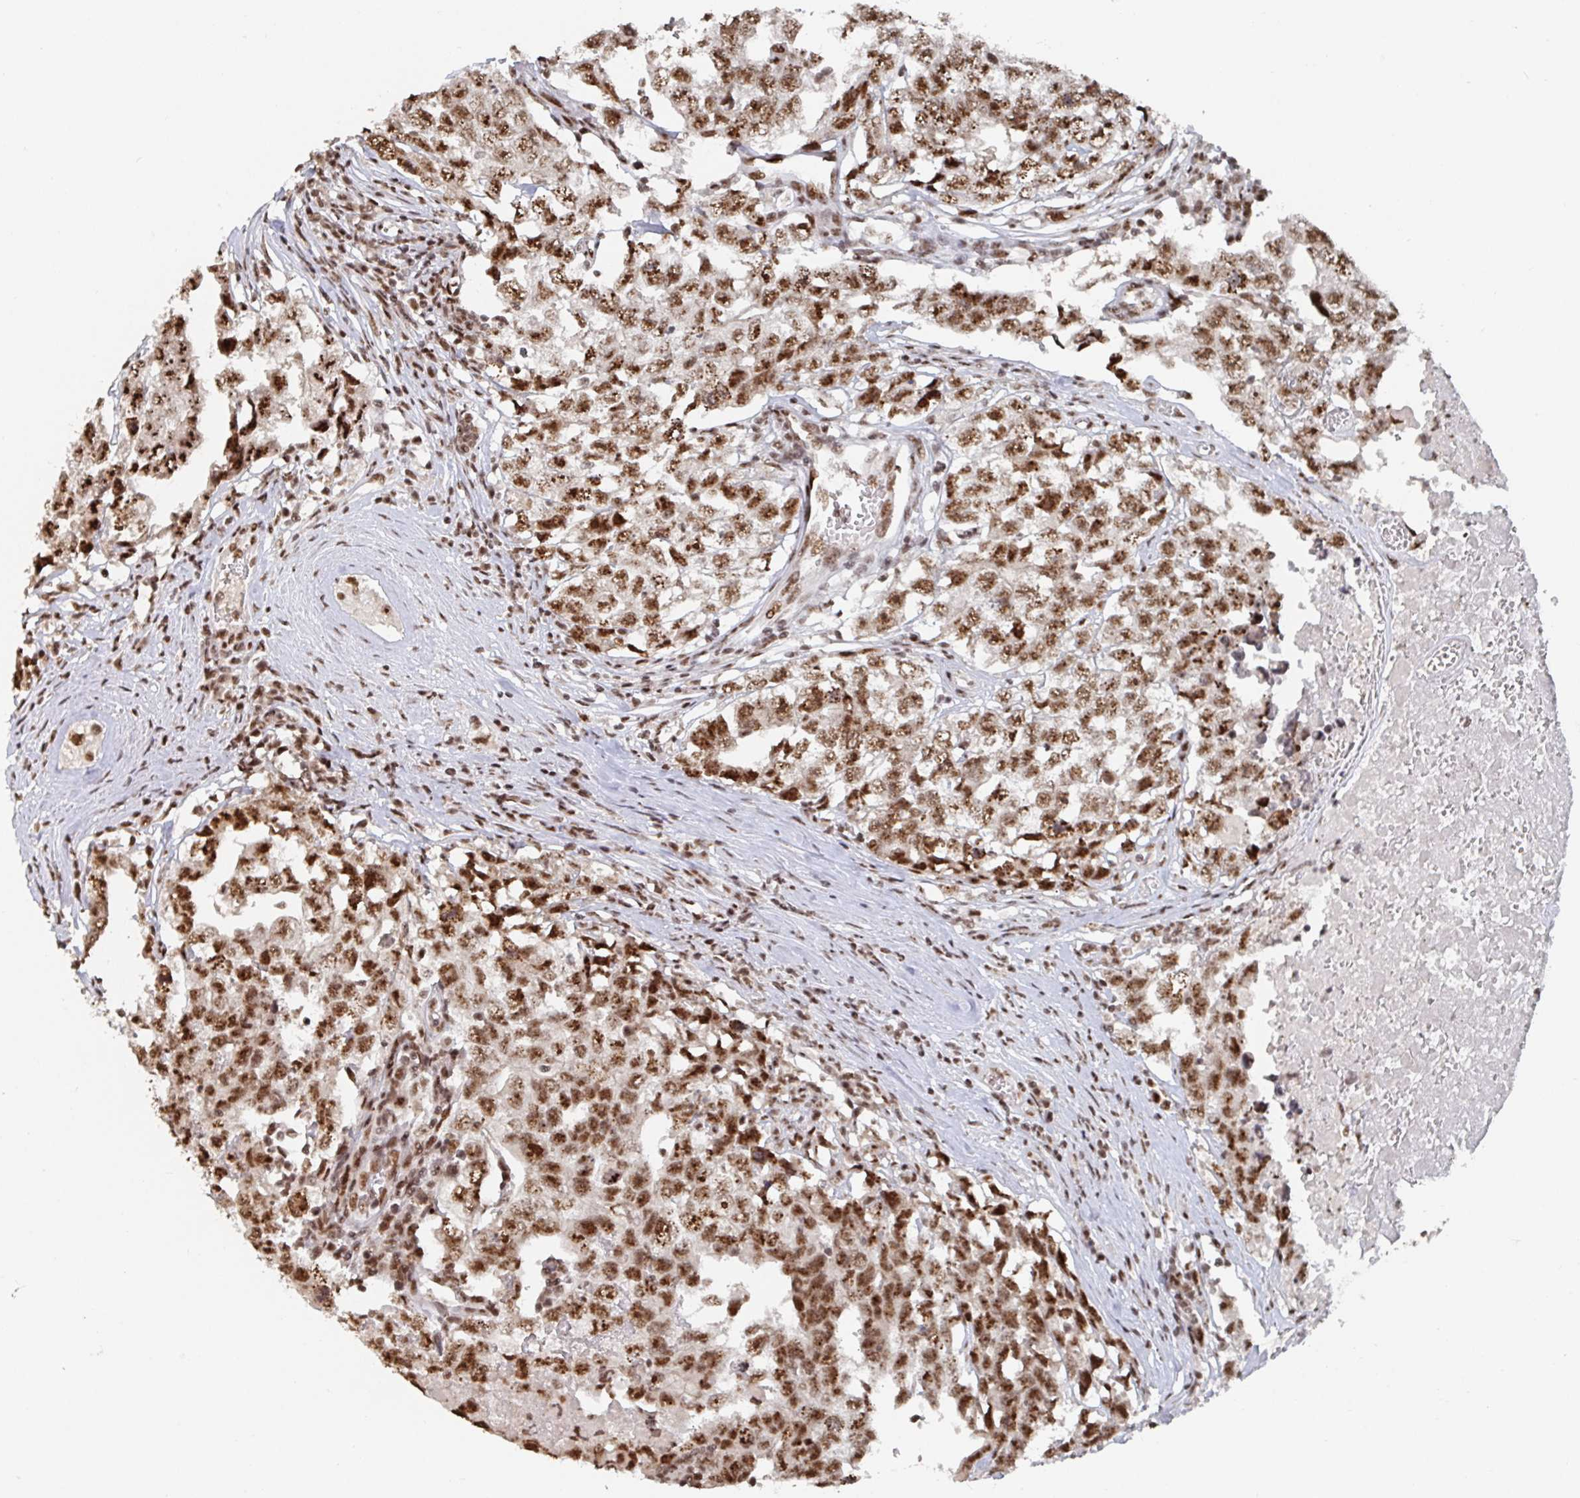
{"staining": {"intensity": "moderate", "quantity": ">75%", "location": "nuclear"}, "tissue": "testis cancer", "cell_type": "Tumor cells", "image_type": "cancer", "snomed": [{"axis": "morphology", "description": "Carcinoma, Embryonal, NOS"}, {"axis": "topography", "description": "Testis"}], "caption": "High-power microscopy captured an immunohistochemistry (IHC) image of testis cancer, revealing moderate nuclear staining in approximately >75% of tumor cells. (DAB = brown stain, brightfield microscopy at high magnification).", "gene": "ZDHHC12", "patient": {"sex": "male", "age": 22}}